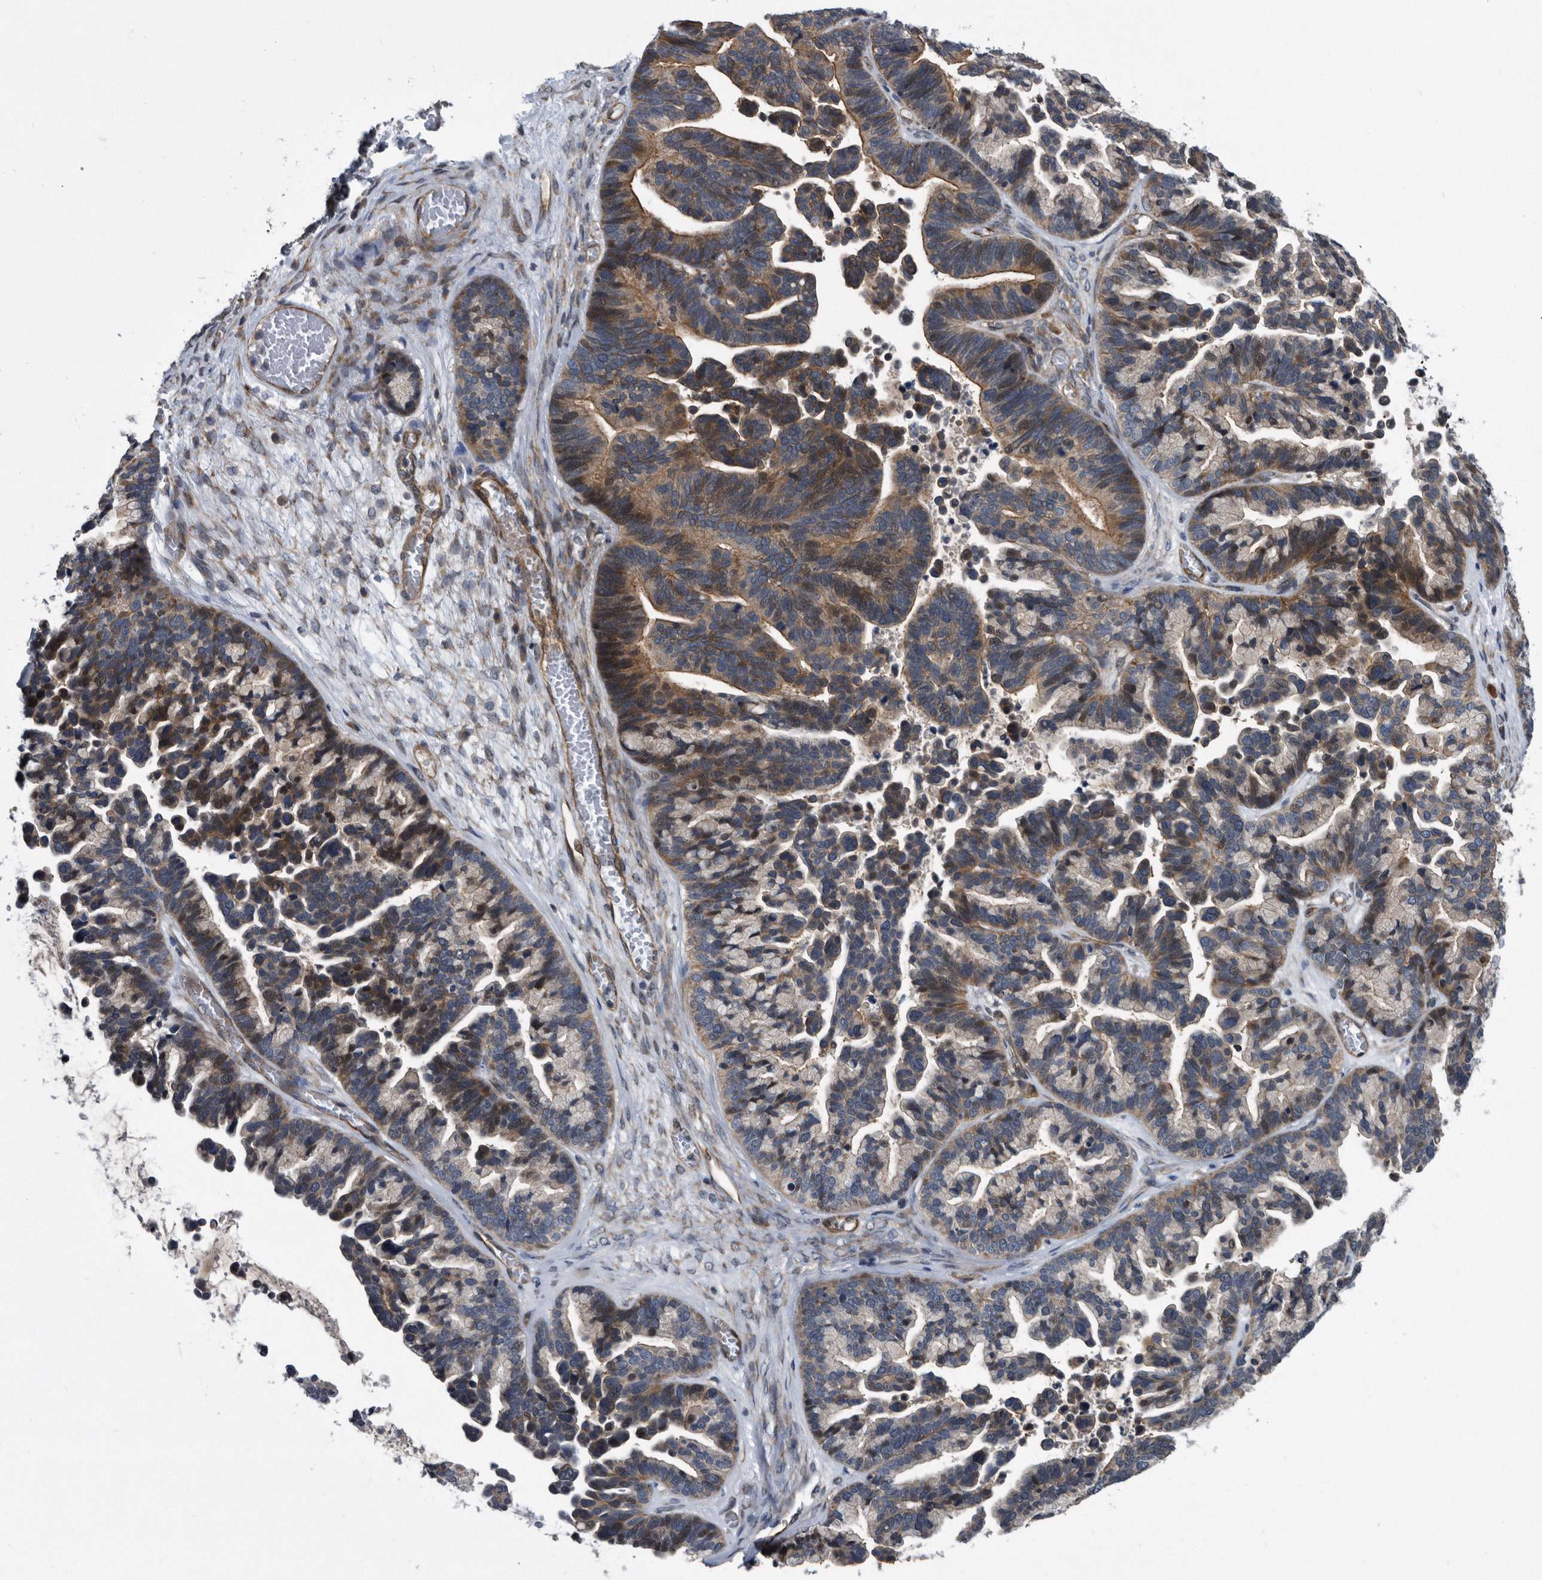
{"staining": {"intensity": "moderate", "quantity": "25%-75%", "location": "cytoplasmic/membranous"}, "tissue": "ovarian cancer", "cell_type": "Tumor cells", "image_type": "cancer", "snomed": [{"axis": "morphology", "description": "Cystadenocarcinoma, serous, NOS"}, {"axis": "topography", "description": "Ovary"}], "caption": "Protein analysis of ovarian serous cystadenocarcinoma tissue reveals moderate cytoplasmic/membranous positivity in approximately 25%-75% of tumor cells.", "gene": "ARMCX1", "patient": {"sex": "female", "age": 56}}